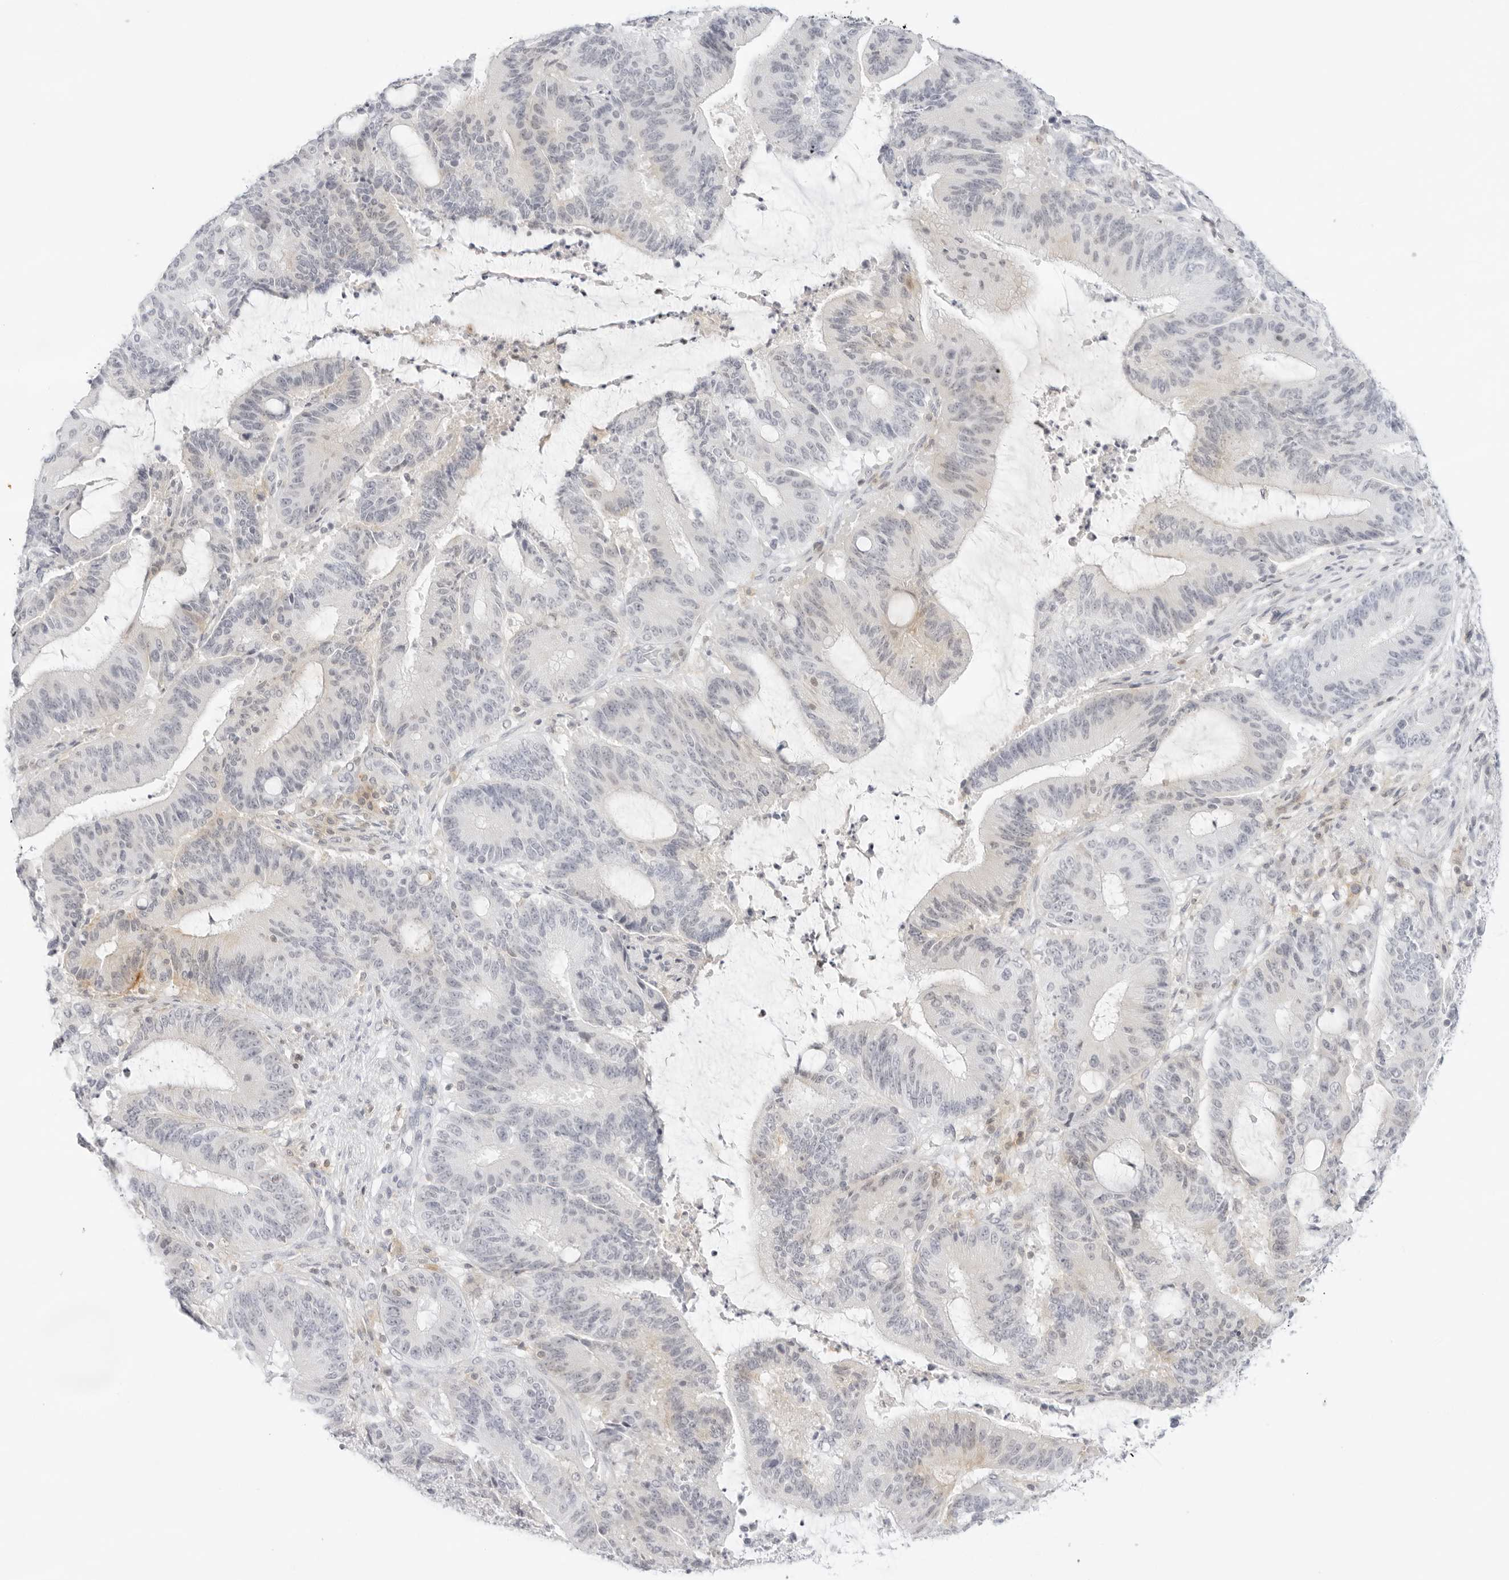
{"staining": {"intensity": "moderate", "quantity": "<25%", "location": "cytoplasmic/membranous"}, "tissue": "liver cancer", "cell_type": "Tumor cells", "image_type": "cancer", "snomed": [{"axis": "morphology", "description": "Normal tissue, NOS"}, {"axis": "morphology", "description": "Cholangiocarcinoma"}, {"axis": "topography", "description": "Liver"}, {"axis": "topography", "description": "Peripheral nerve tissue"}], "caption": "Protein expression analysis of cholangiocarcinoma (liver) demonstrates moderate cytoplasmic/membranous positivity in approximately <25% of tumor cells.", "gene": "TNFRSF14", "patient": {"sex": "female", "age": 73}}